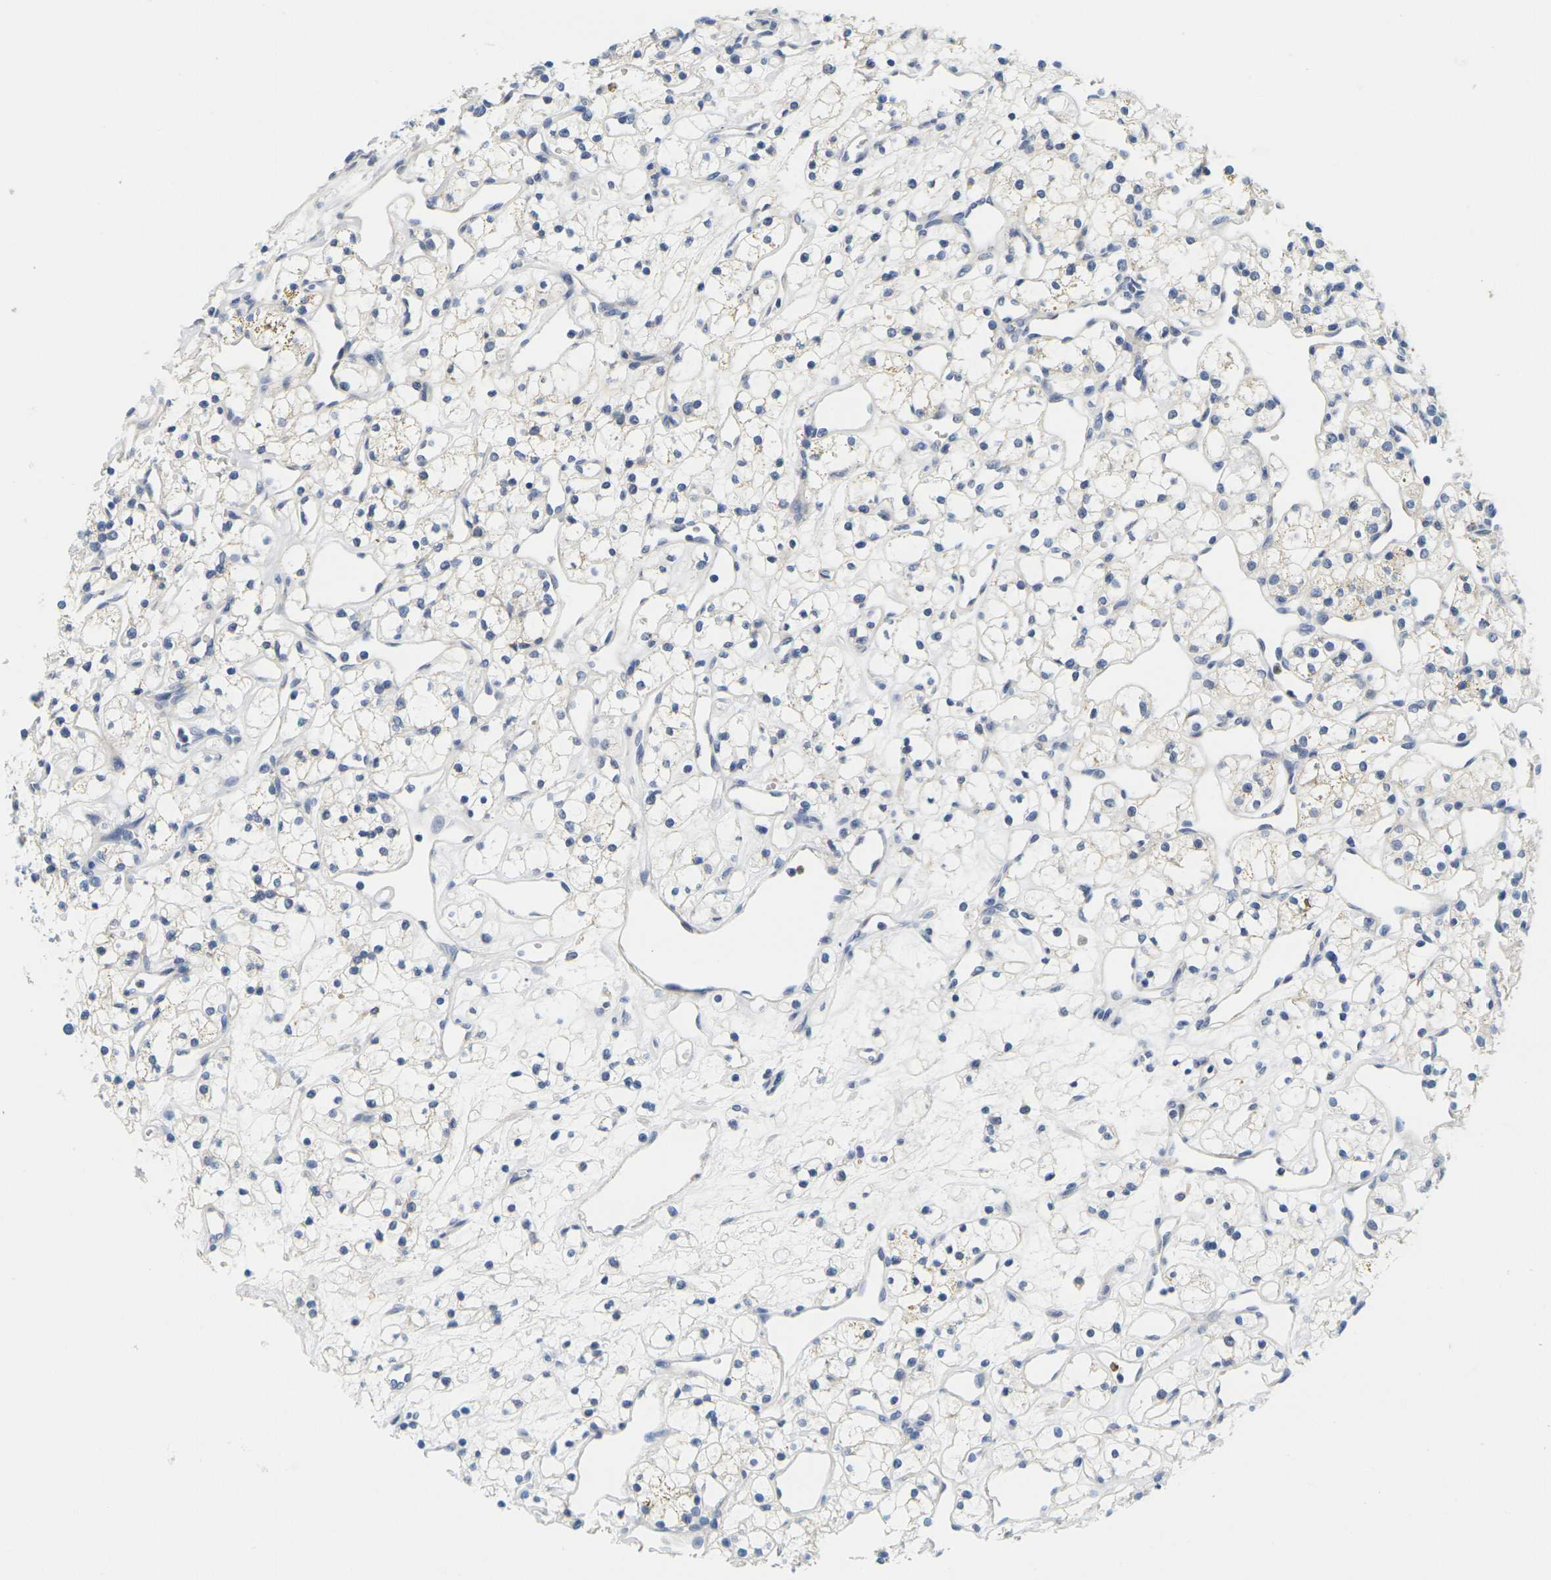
{"staining": {"intensity": "weak", "quantity": "25%-75%", "location": "cytoplasmic/membranous"}, "tissue": "renal cancer", "cell_type": "Tumor cells", "image_type": "cancer", "snomed": [{"axis": "morphology", "description": "Adenocarcinoma, NOS"}, {"axis": "topography", "description": "Kidney"}], "caption": "There is low levels of weak cytoplasmic/membranous expression in tumor cells of adenocarcinoma (renal), as demonstrated by immunohistochemical staining (brown color).", "gene": "KLK5", "patient": {"sex": "female", "age": 60}}